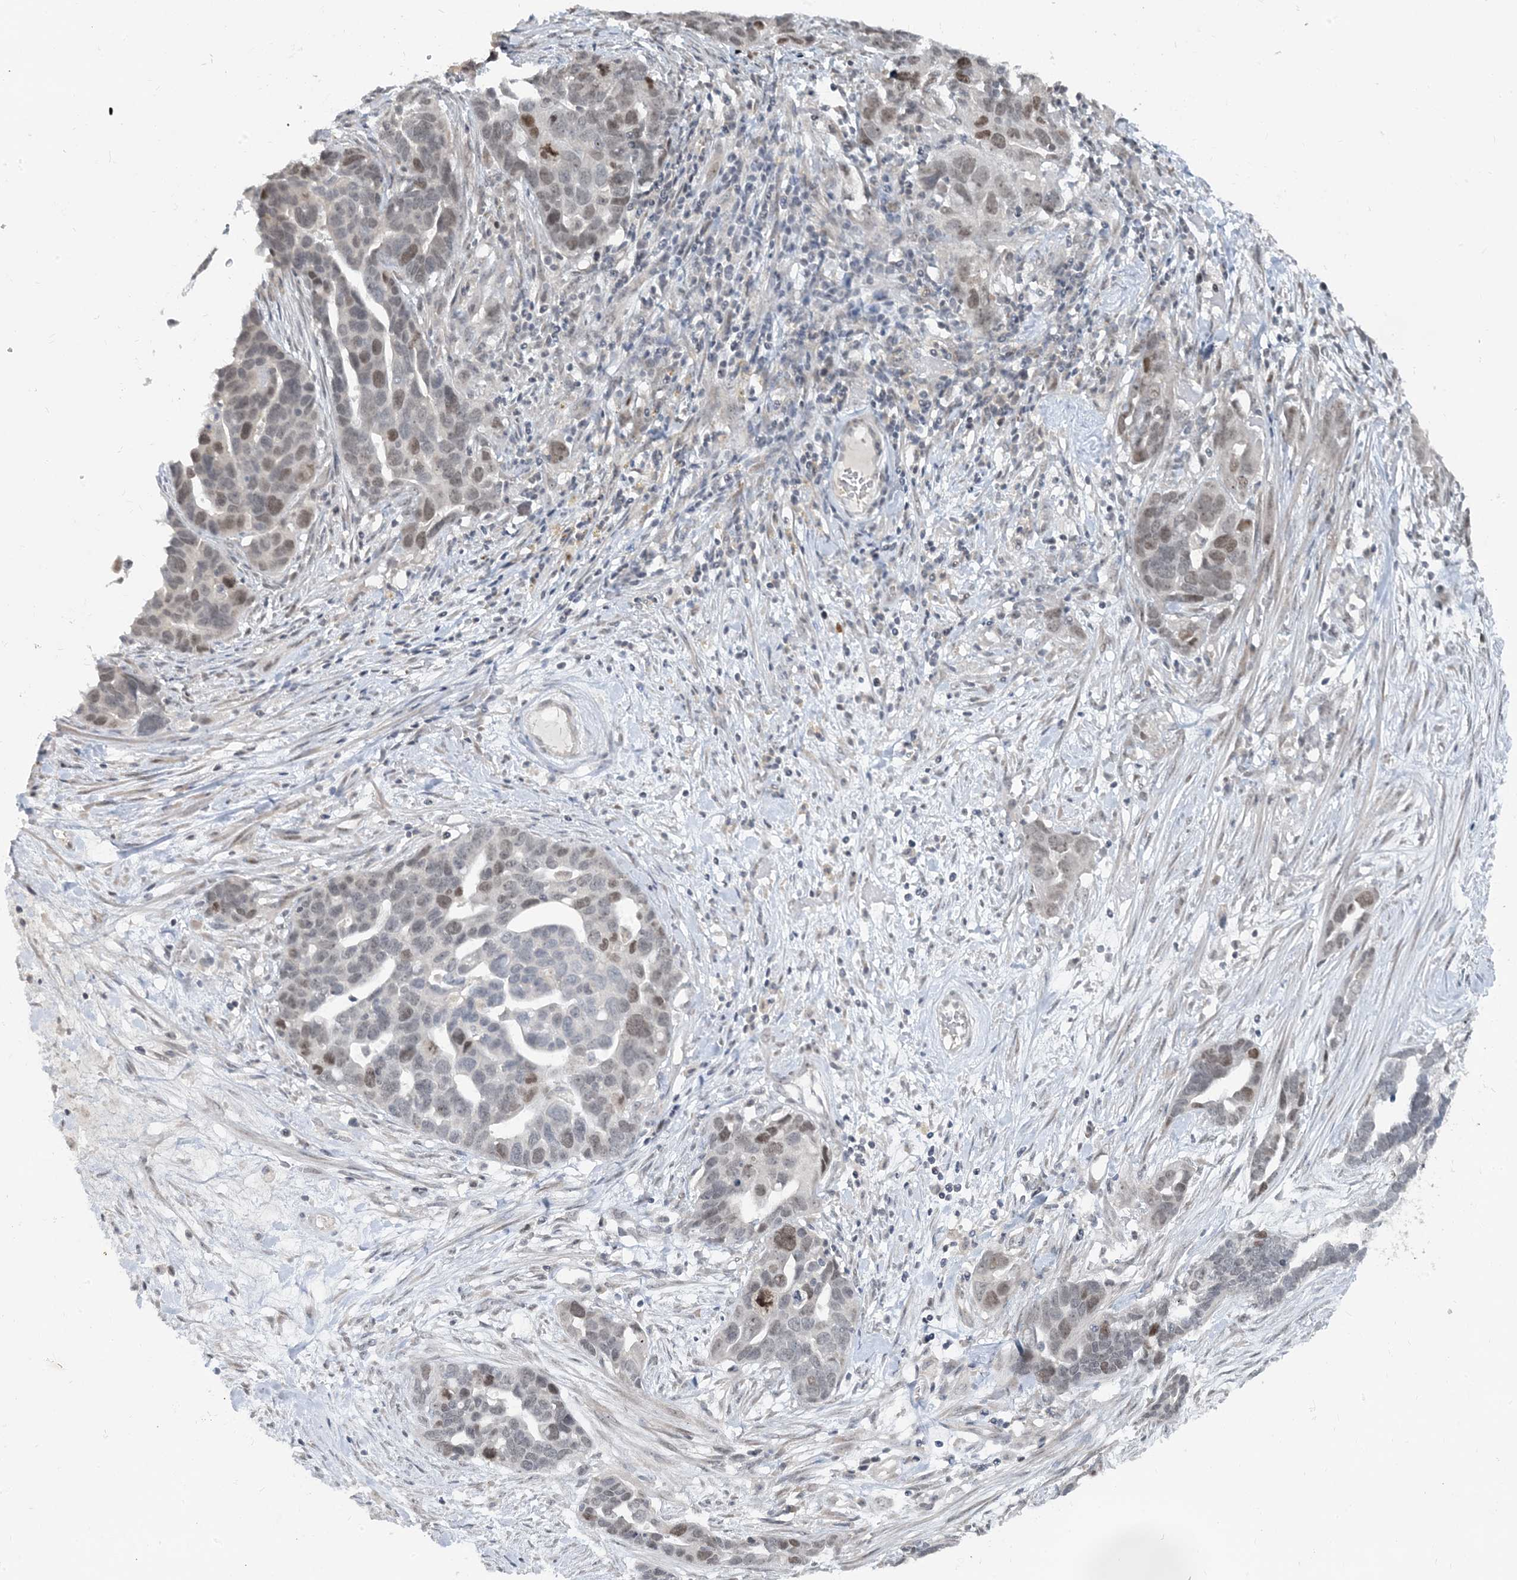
{"staining": {"intensity": "weak", "quantity": "<25%", "location": "nuclear"}, "tissue": "ovarian cancer", "cell_type": "Tumor cells", "image_type": "cancer", "snomed": [{"axis": "morphology", "description": "Cystadenocarcinoma, serous, NOS"}, {"axis": "topography", "description": "Ovary"}], "caption": "A high-resolution photomicrograph shows IHC staining of serous cystadenocarcinoma (ovarian), which exhibits no significant positivity in tumor cells. (Immunohistochemistry, brightfield microscopy, high magnification).", "gene": "LEXM", "patient": {"sex": "female", "age": 54}}